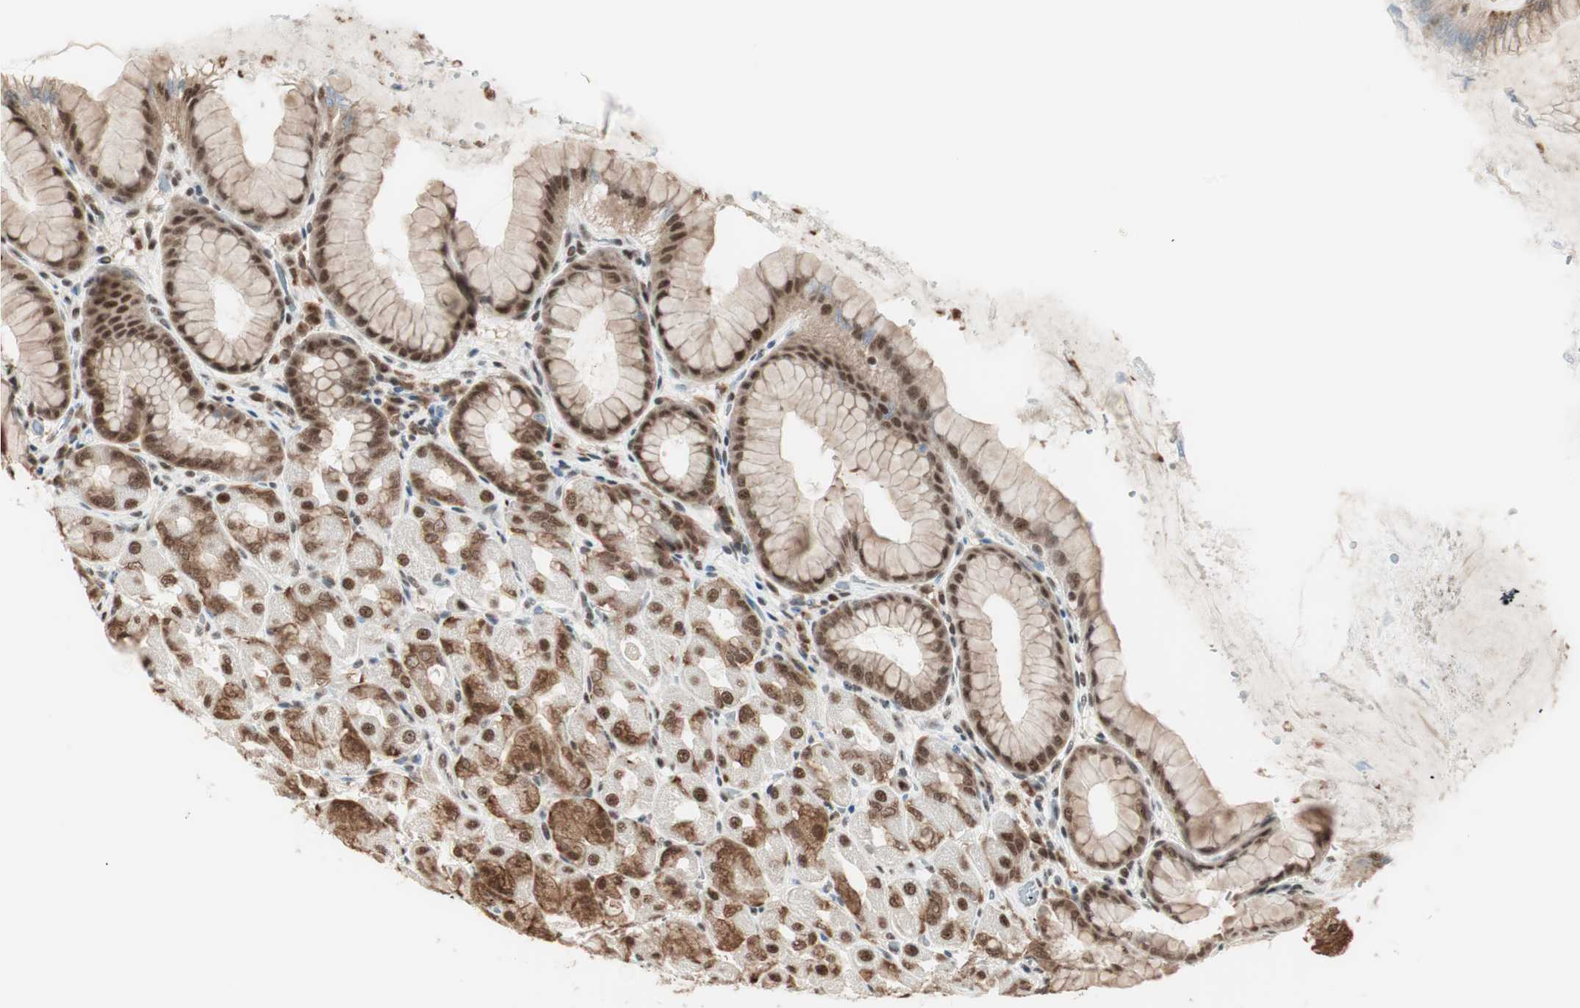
{"staining": {"intensity": "strong", "quantity": ">75%", "location": "cytoplasmic/membranous,nuclear"}, "tissue": "stomach", "cell_type": "Glandular cells", "image_type": "normal", "snomed": [{"axis": "morphology", "description": "Normal tissue, NOS"}, {"axis": "topography", "description": "Stomach, upper"}], "caption": "This image reveals immunohistochemistry staining of benign human stomach, with high strong cytoplasmic/membranous,nuclear expression in about >75% of glandular cells.", "gene": "SMARCE1", "patient": {"sex": "female", "age": 56}}